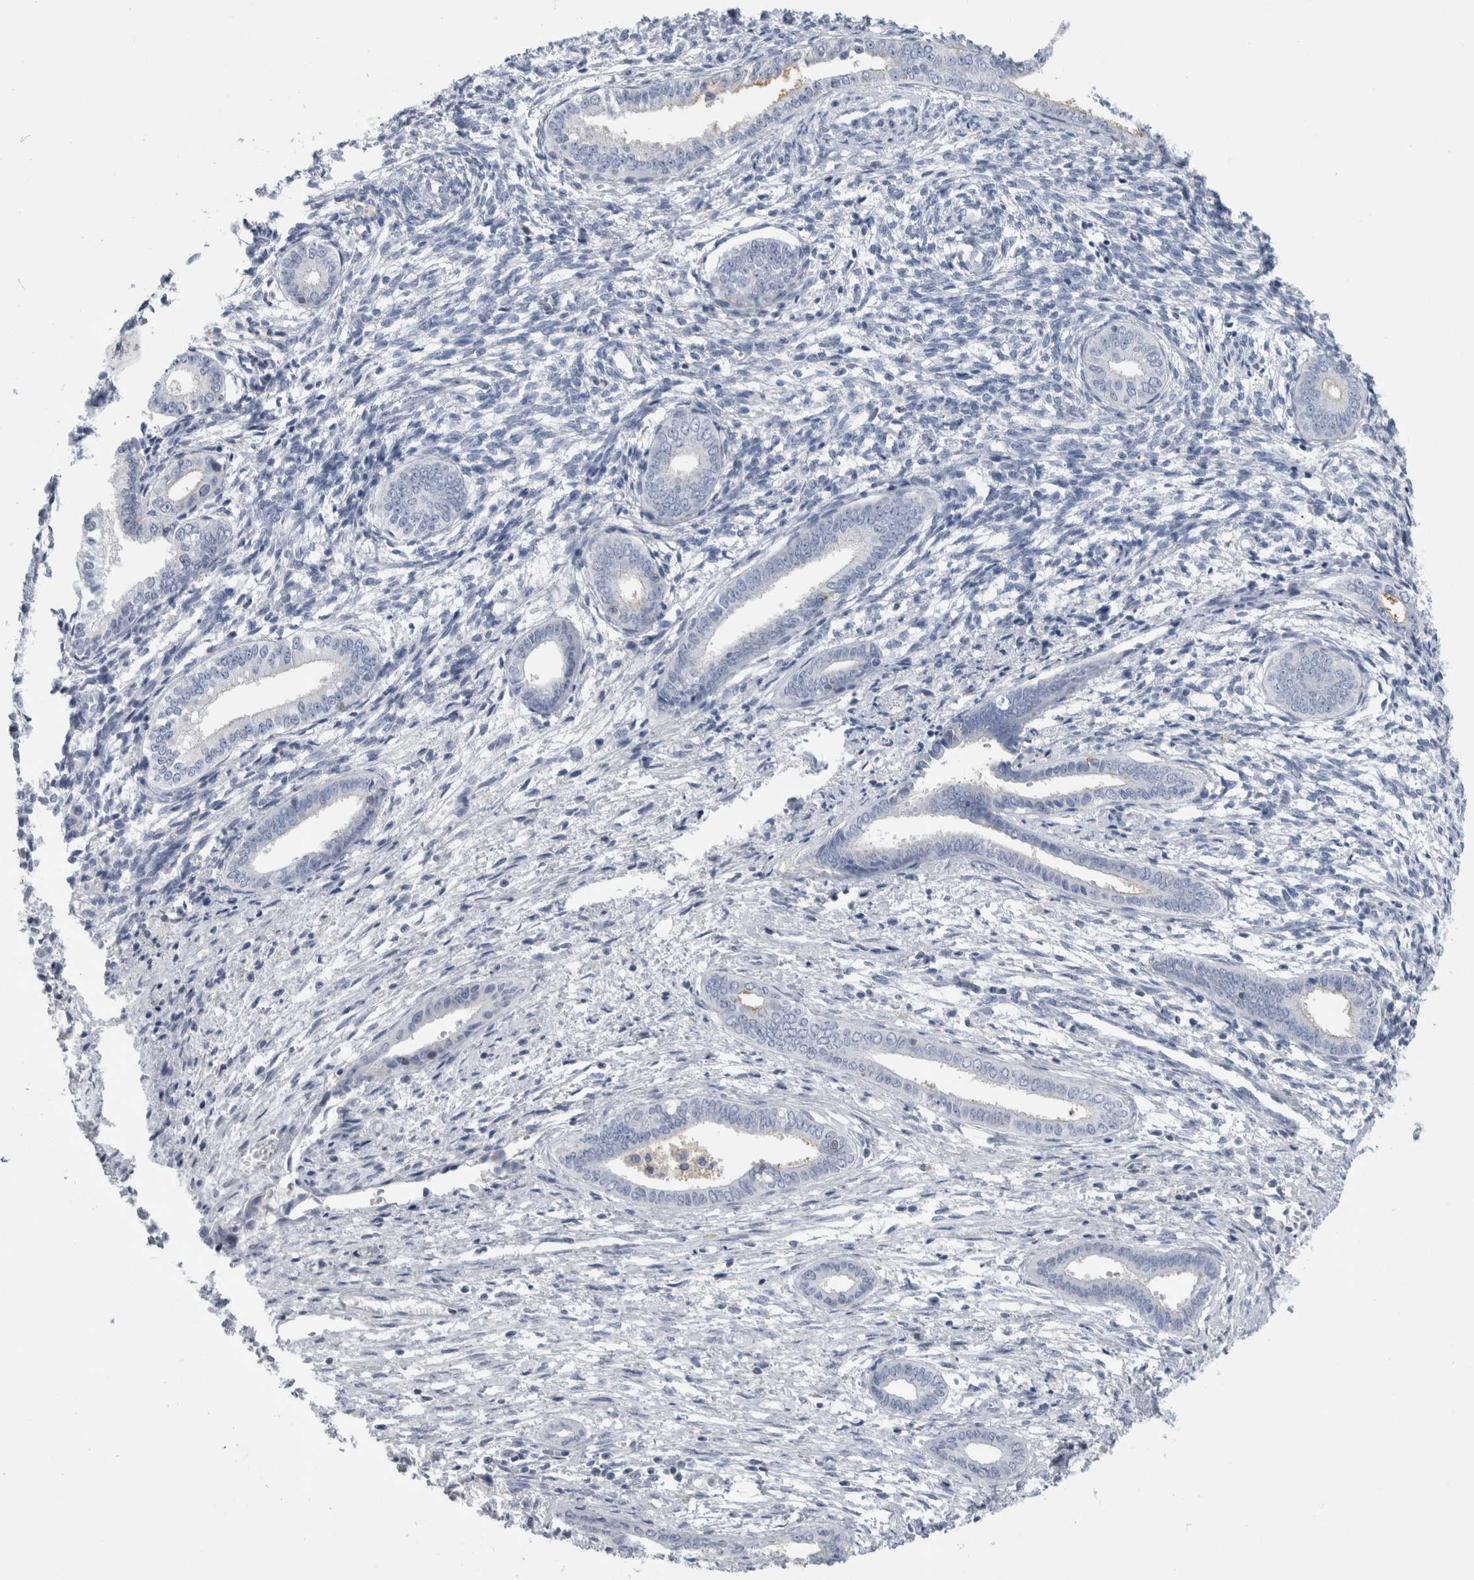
{"staining": {"intensity": "negative", "quantity": "none", "location": "none"}, "tissue": "endometrium", "cell_type": "Cells in endometrial stroma", "image_type": "normal", "snomed": [{"axis": "morphology", "description": "Normal tissue, NOS"}, {"axis": "topography", "description": "Endometrium"}], "caption": "High power microscopy histopathology image of an immunohistochemistry (IHC) photomicrograph of normal endometrium, revealing no significant positivity in cells in endometrial stroma.", "gene": "ANKFY1", "patient": {"sex": "female", "age": 56}}